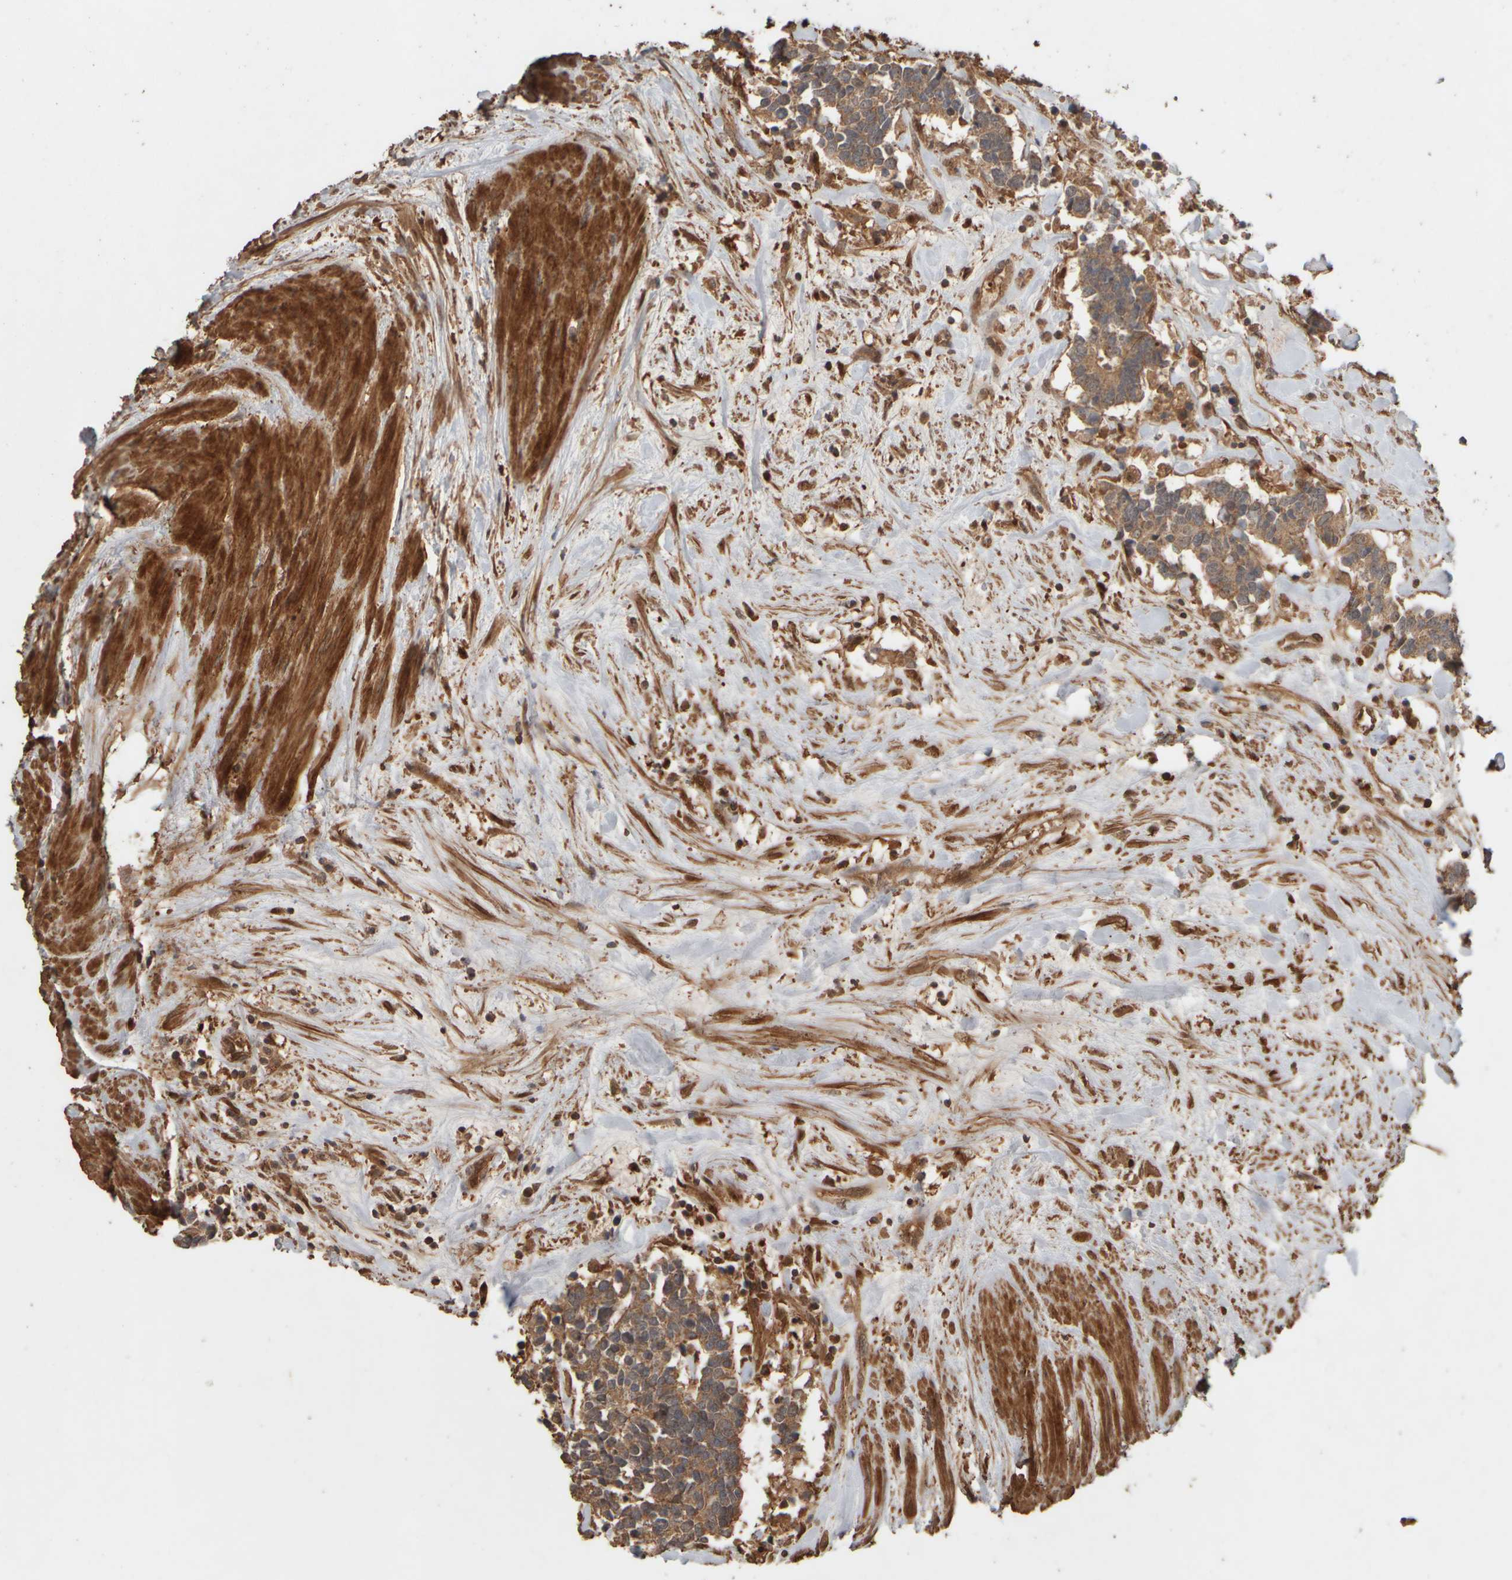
{"staining": {"intensity": "moderate", "quantity": ">75%", "location": "cytoplasmic/membranous"}, "tissue": "carcinoid", "cell_type": "Tumor cells", "image_type": "cancer", "snomed": [{"axis": "morphology", "description": "Carcinoma, NOS"}, {"axis": "morphology", "description": "Carcinoid, malignant, NOS"}, {"axis": "topography", "description": "Urinary bladder"}], "caption": "Protein expression analysis of human carcinoid reveals moderate cytoplasmic/membranous expression in about >75% of tumor cells.", "gene": "SPHK1", "patient": {"sex": "male", "age": 57}}